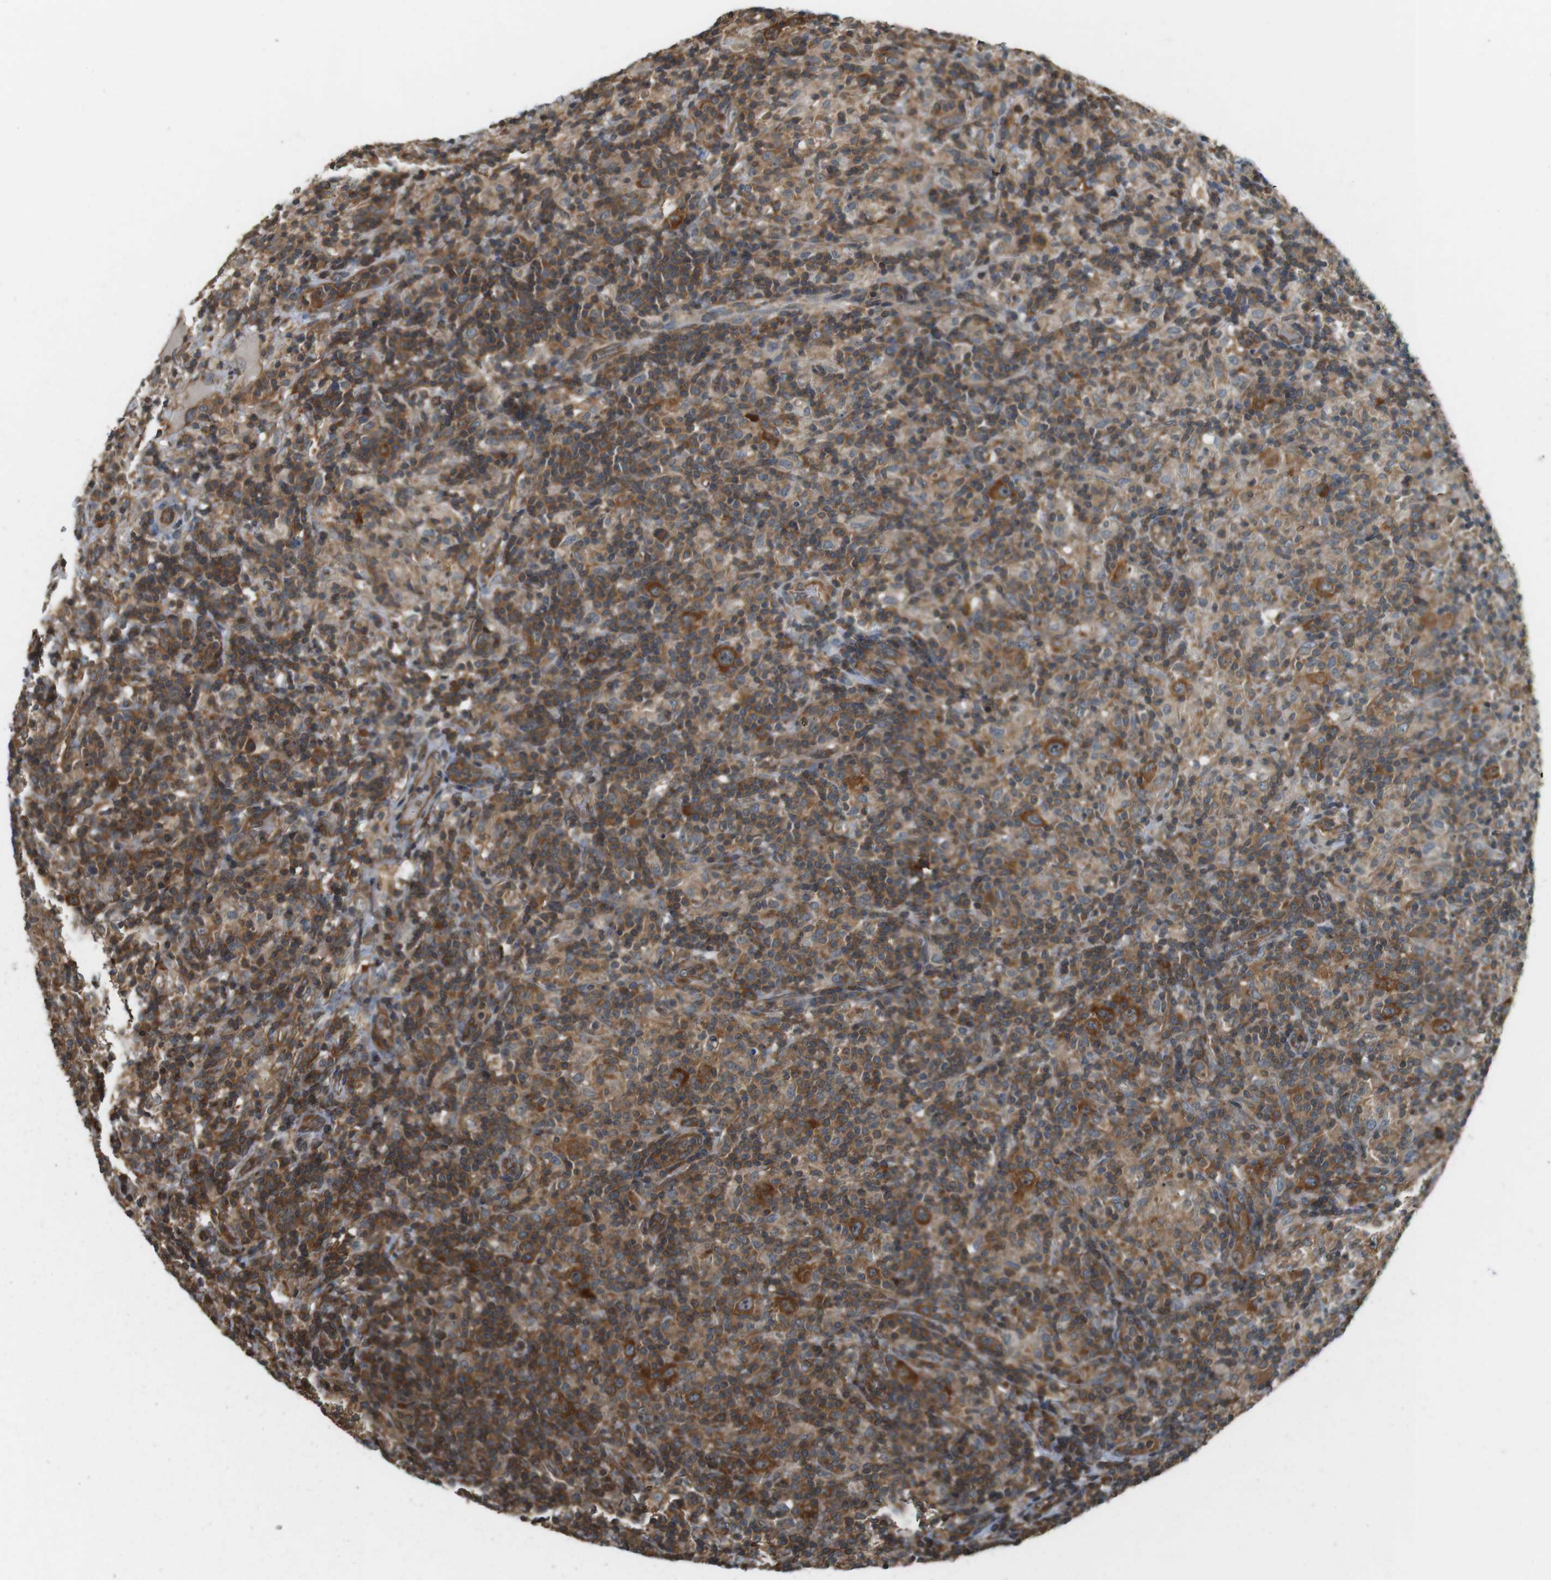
{"staining": {"intensity": "moderate", "quantity": ">75%", "location": "cytoplasmic/membranous"}, "tissue": "lymphoma", "cell_type": "Tumor cells", "image_type": "cancer", "snomed": [{"axis": "morphology", "description": "Hodgkin's disease, NOS"}, {"axis": "topography", "description": "Lymph node"}], "caption": "Immunohistochemistry staining of Hodgkin's disease, which reveals medium levels of moderate cytoplasmic/membranous positivity in about >75% of tumor cells indicating moderate cytoplasmic/membranous protein positivity. The staining was performed using DAB (brown) for protein detection and nuclei were counterstained in hematoxylin (blue).", "gene": "PA2G4", "patient": {"sex": "male", "age": 70}}